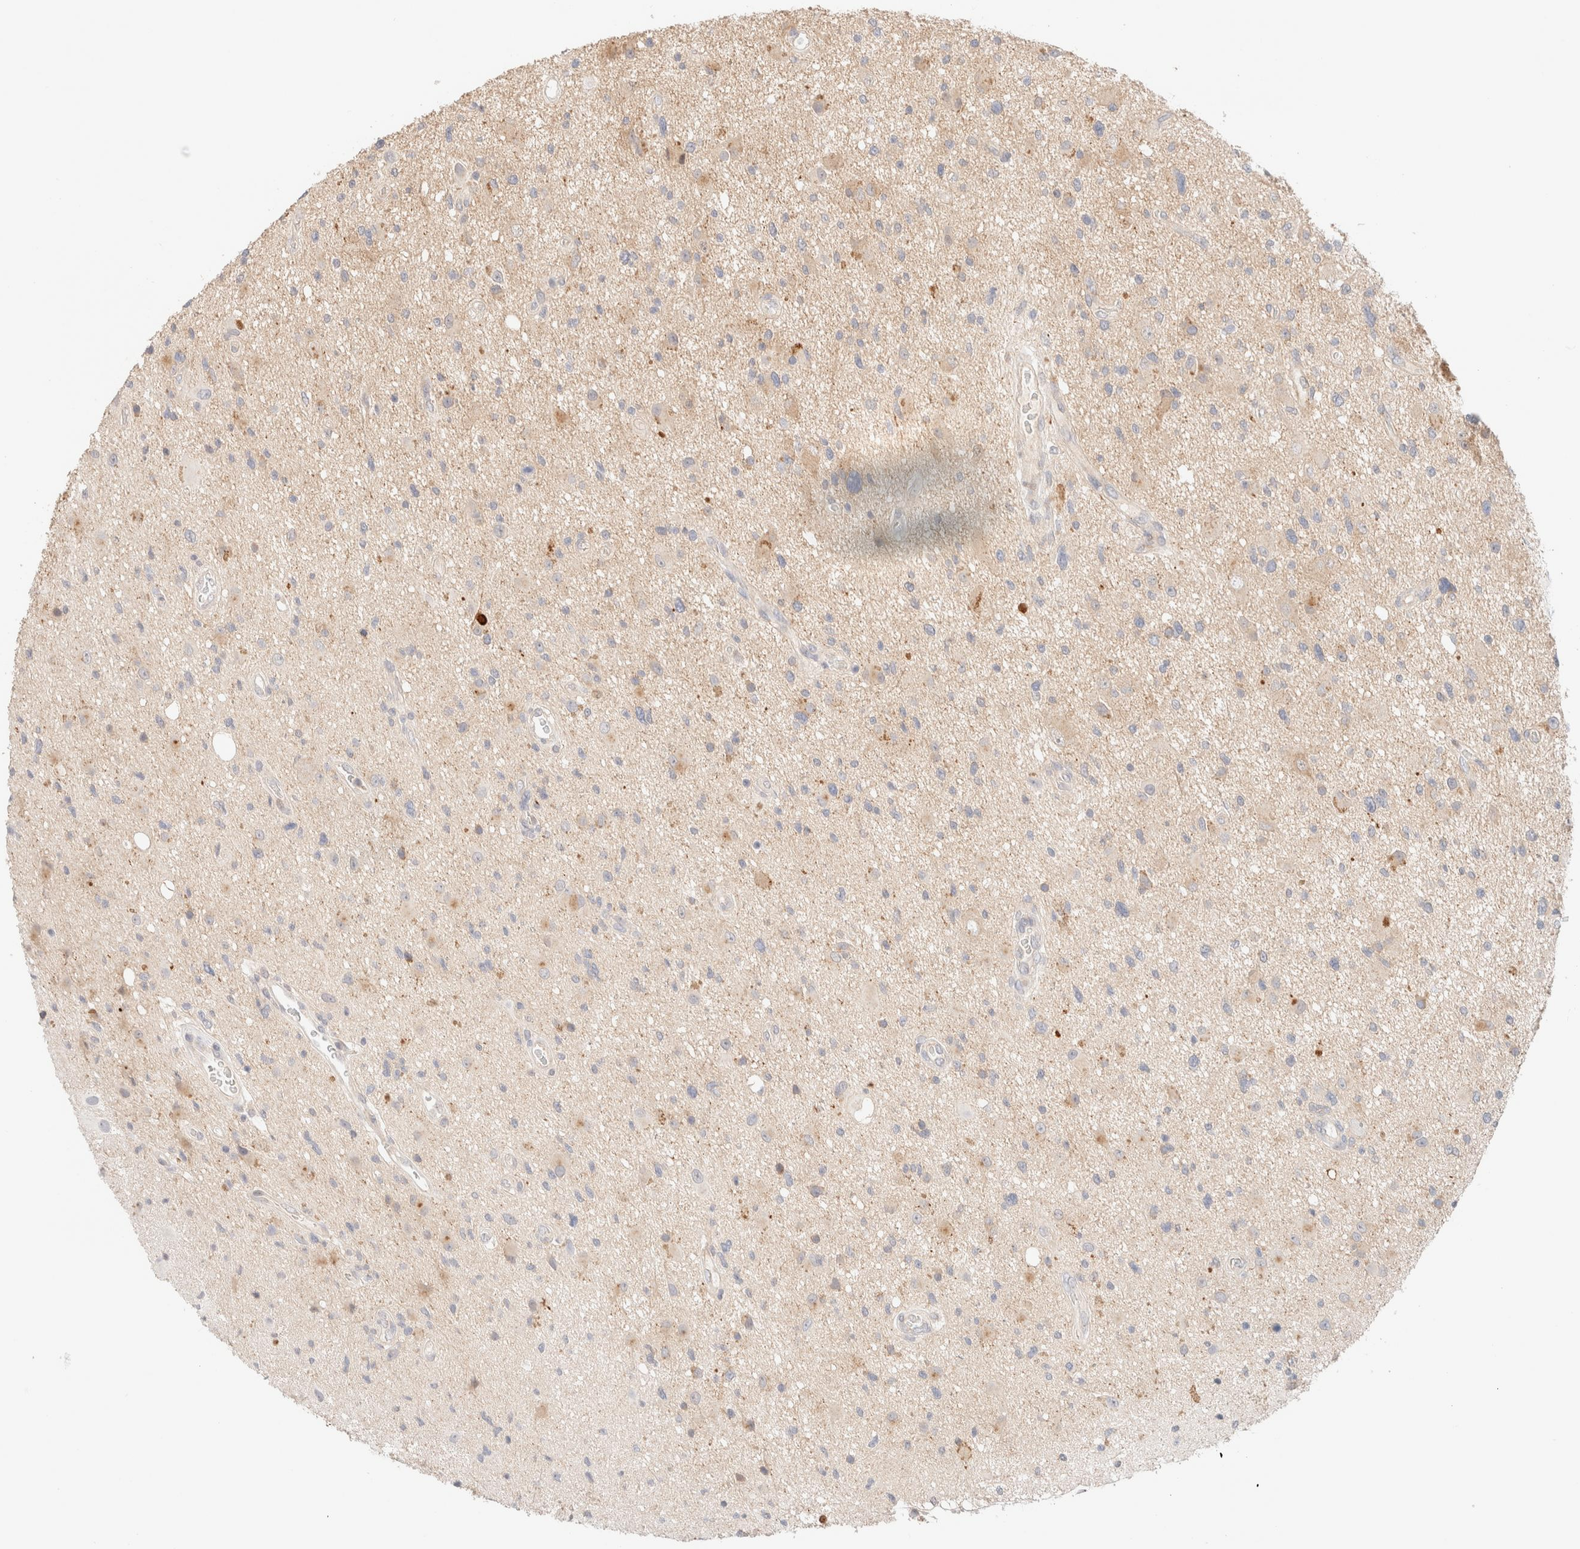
{"staining": {"intensity": "moderate", "quantity": "<25%", "location": "cytoplasmic/membranous"}, "tissue": "glioma", "cell_type": "Tumor cells", "image_type": "cancer", "snomed": [{"axis": "morphology", "description": "Glioma, malignant, High grade"}, {"axis": "topography", "description": "Brain"}], "caption": "Immunohistochemistry (IHC) (DAB) staining of human malignant high-grade glioma reveals moderate cytoplasmic/membranous protein staining in approximately <25% of tumor cells. Using DAB (brown) and hematoxylin (blue) stains, captured at high magnification using brightfield microscopy.", "gene": "SGSM2", "patient": {"sex": "male", "age": 33}}